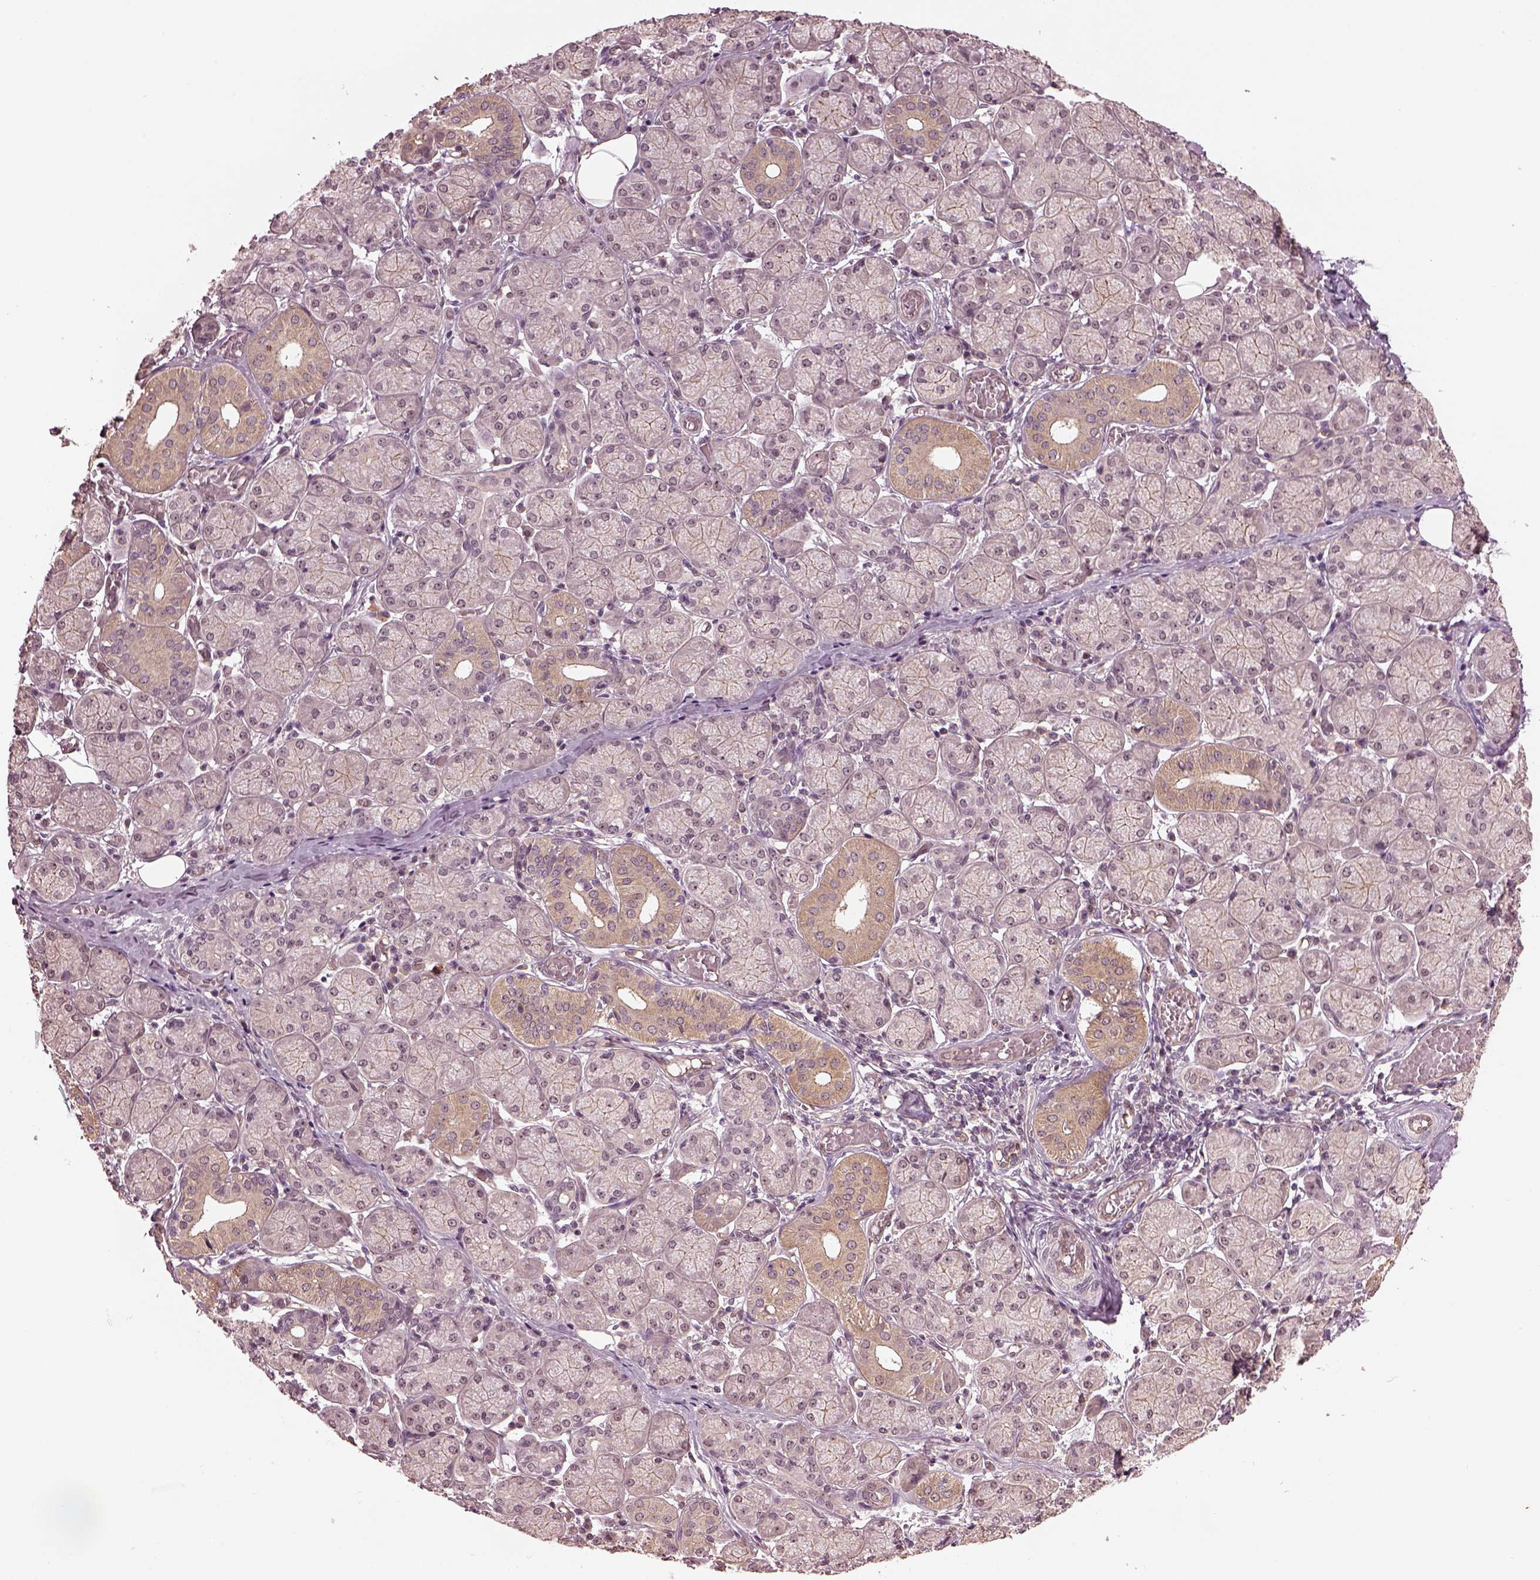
{"staining": {"intensity": "weak", "quantity": "<25%", "location": "cytoplasmic/membranous"}, "tissue": "salivary gland", "cell_type": "Glandular cells", "image_type": "normal", "snomed": [{"axis": "morphology", "description": "Normal tissue, NOS"}, {"axis": "topography", "description": "Salivary gland"}, {"axis": "topography", "description": "Peripheral nerve tissue"}], "caption": "Immunohistochemistry (IHC) of unremarkable salivary gland exhibits no staining in glandular cells. (Immunohistochemistry, brightfield microscopy, high magnification).", "gene": "GNRH1", "patient": {"sex": "female", "age": 24}}